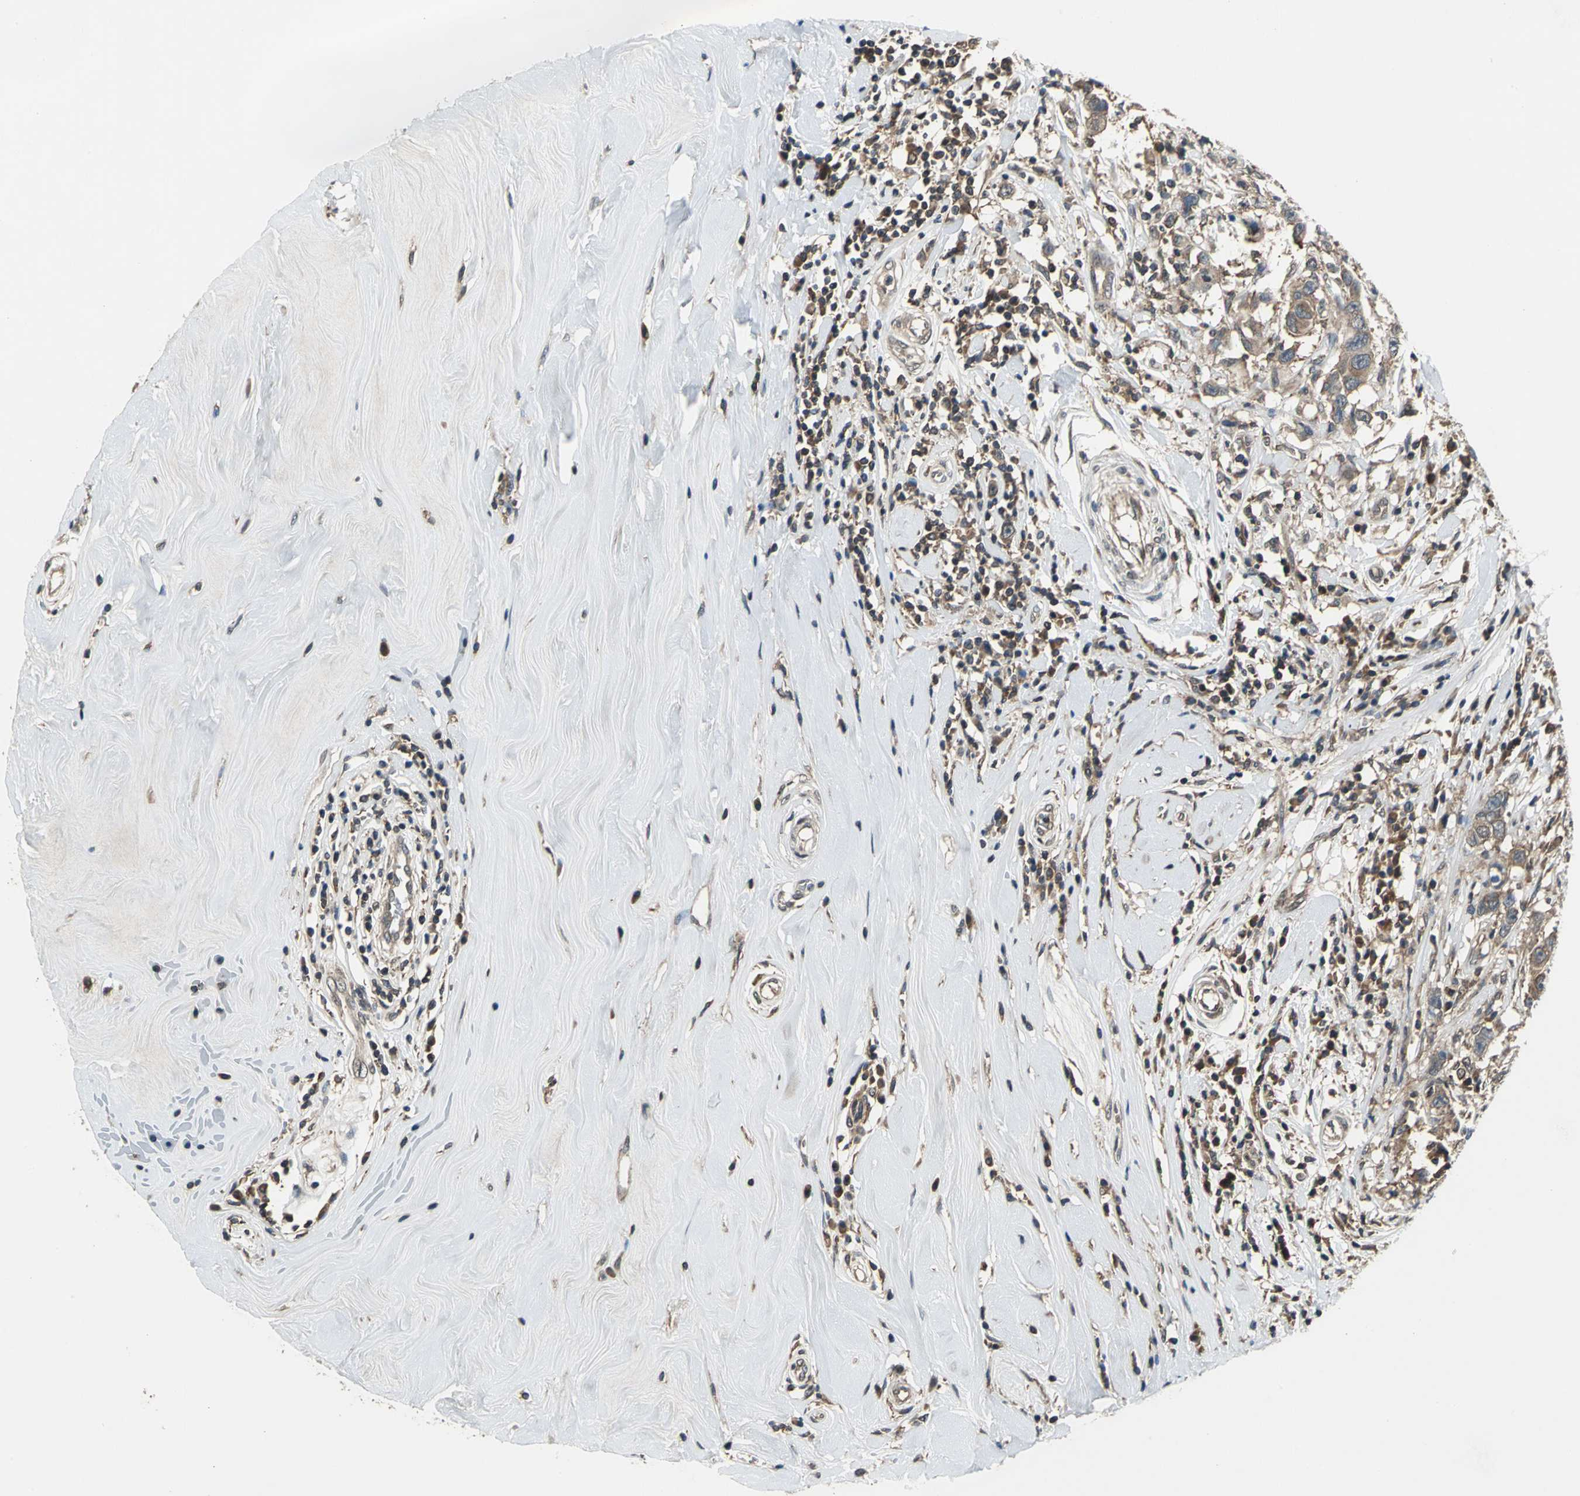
{"staining": {"intensity": "weak", "quantity": ">75%", "location": "cytoplasmic/membranous"}, "tissue": "breast cancer", "cell_type": "Tumor cells", "image_type": "cancer", "snomed": [{"axis": "morphology", "description": "Duct carcinoma"}, {"axis": "topography", "description": "Breast"}], "caption": "The micrograph exhibits staining of infiltrating ductal carcinoma (breast), revealing weak cytoplasmic/membranous protein positivity (brown color) within tumor cells.", "gene": "EIF2B2", "patient": {"sex": "female", "age": 27}}